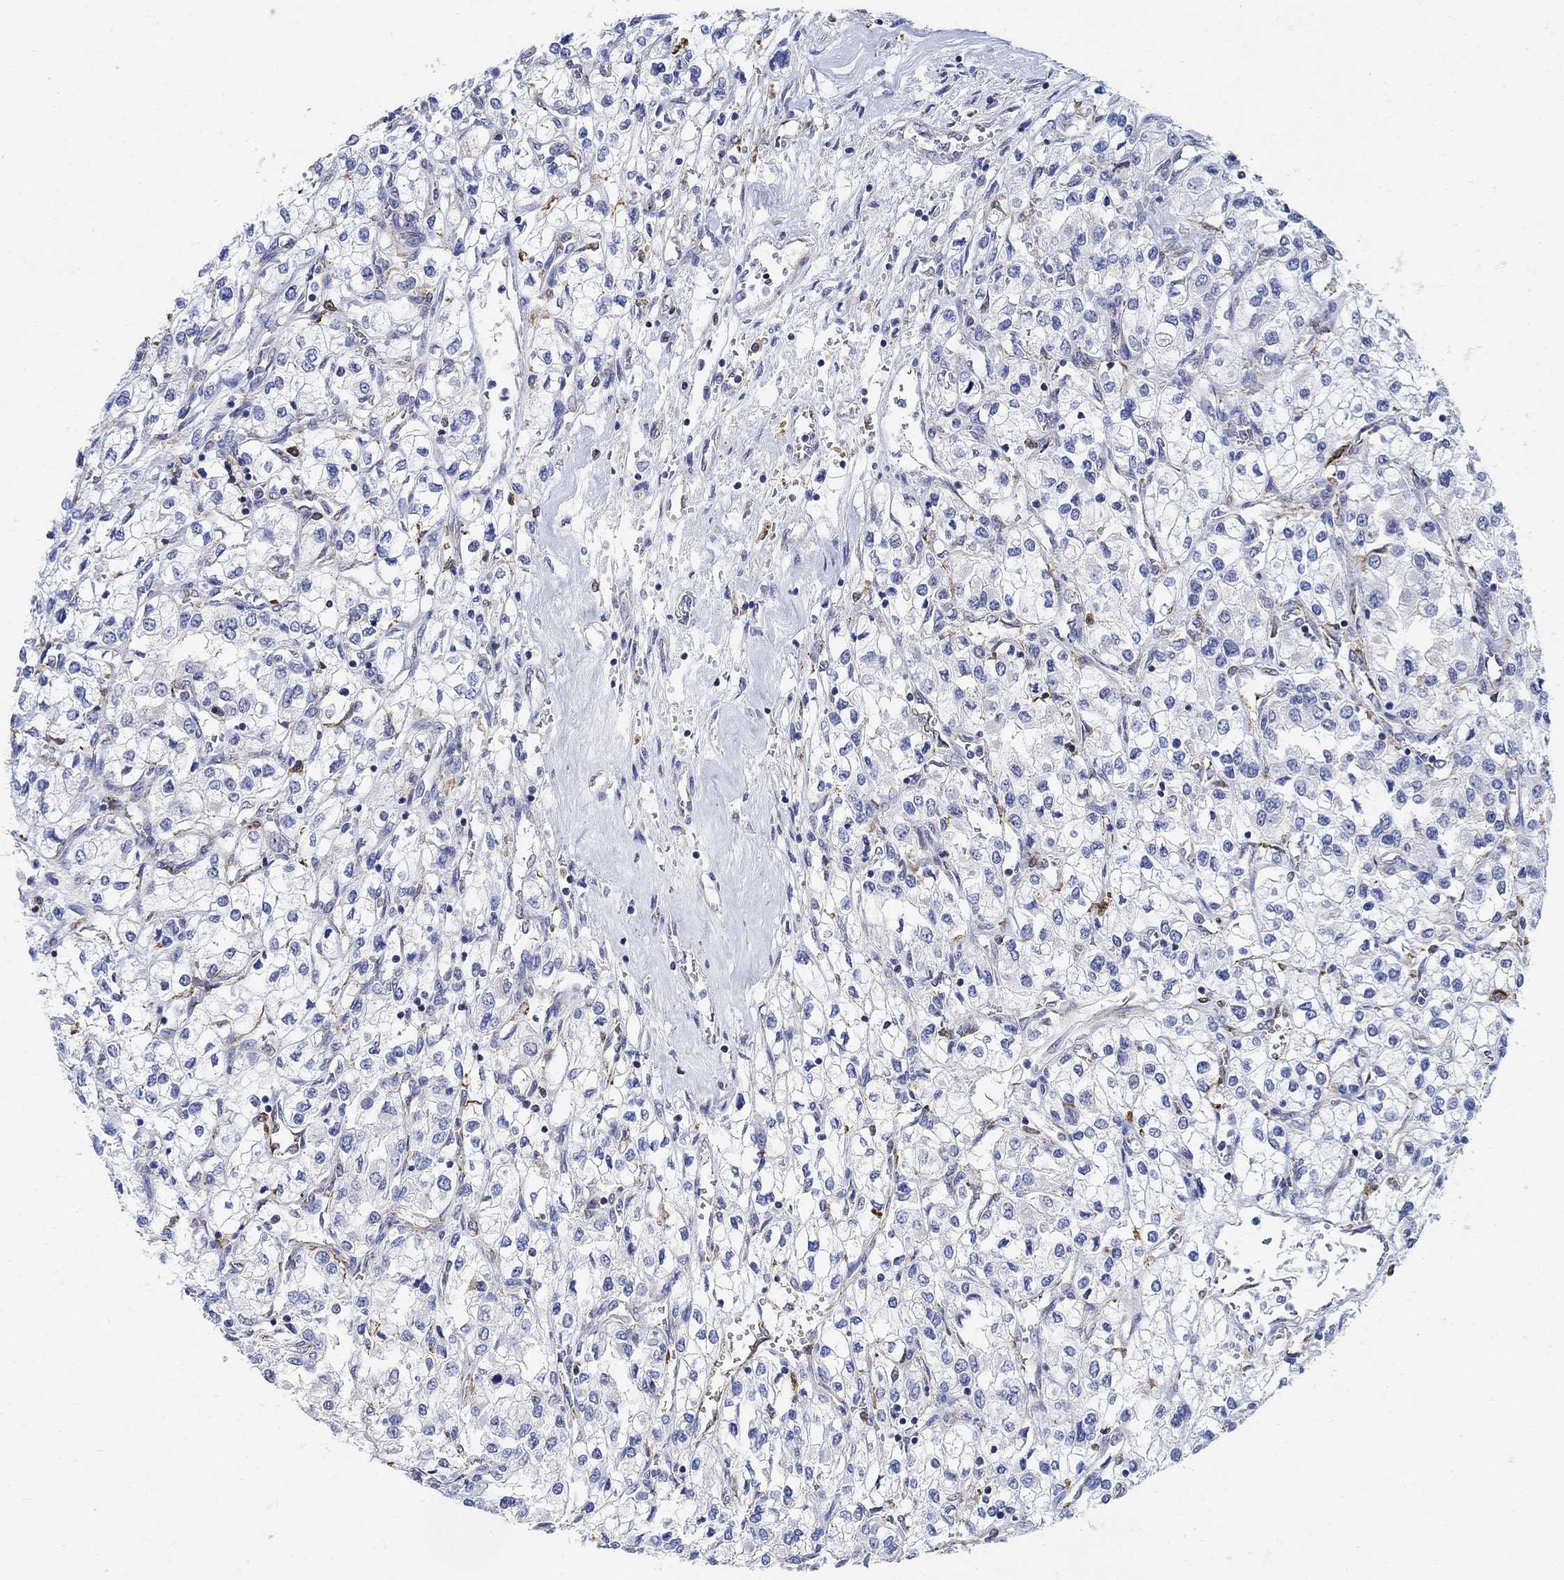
{"staining": {"intensity": "negative", "quantity": "none", "location": "none"}, "tissue": "renal cancer", "cell_type": "Tumor cells", "image_type": "cancer", "snomed": [{"axis": "morphology", "description": "Adenocarcinoma, NOS"}, {"axis": "topography", "description": "Kidney"}], "caption": "Protein analysis of renal adenocarcinoma exhibits no significant positivity in tumor cells.", "gene": "PHF21B", "patient": {"sex": "male", "age": 80}}